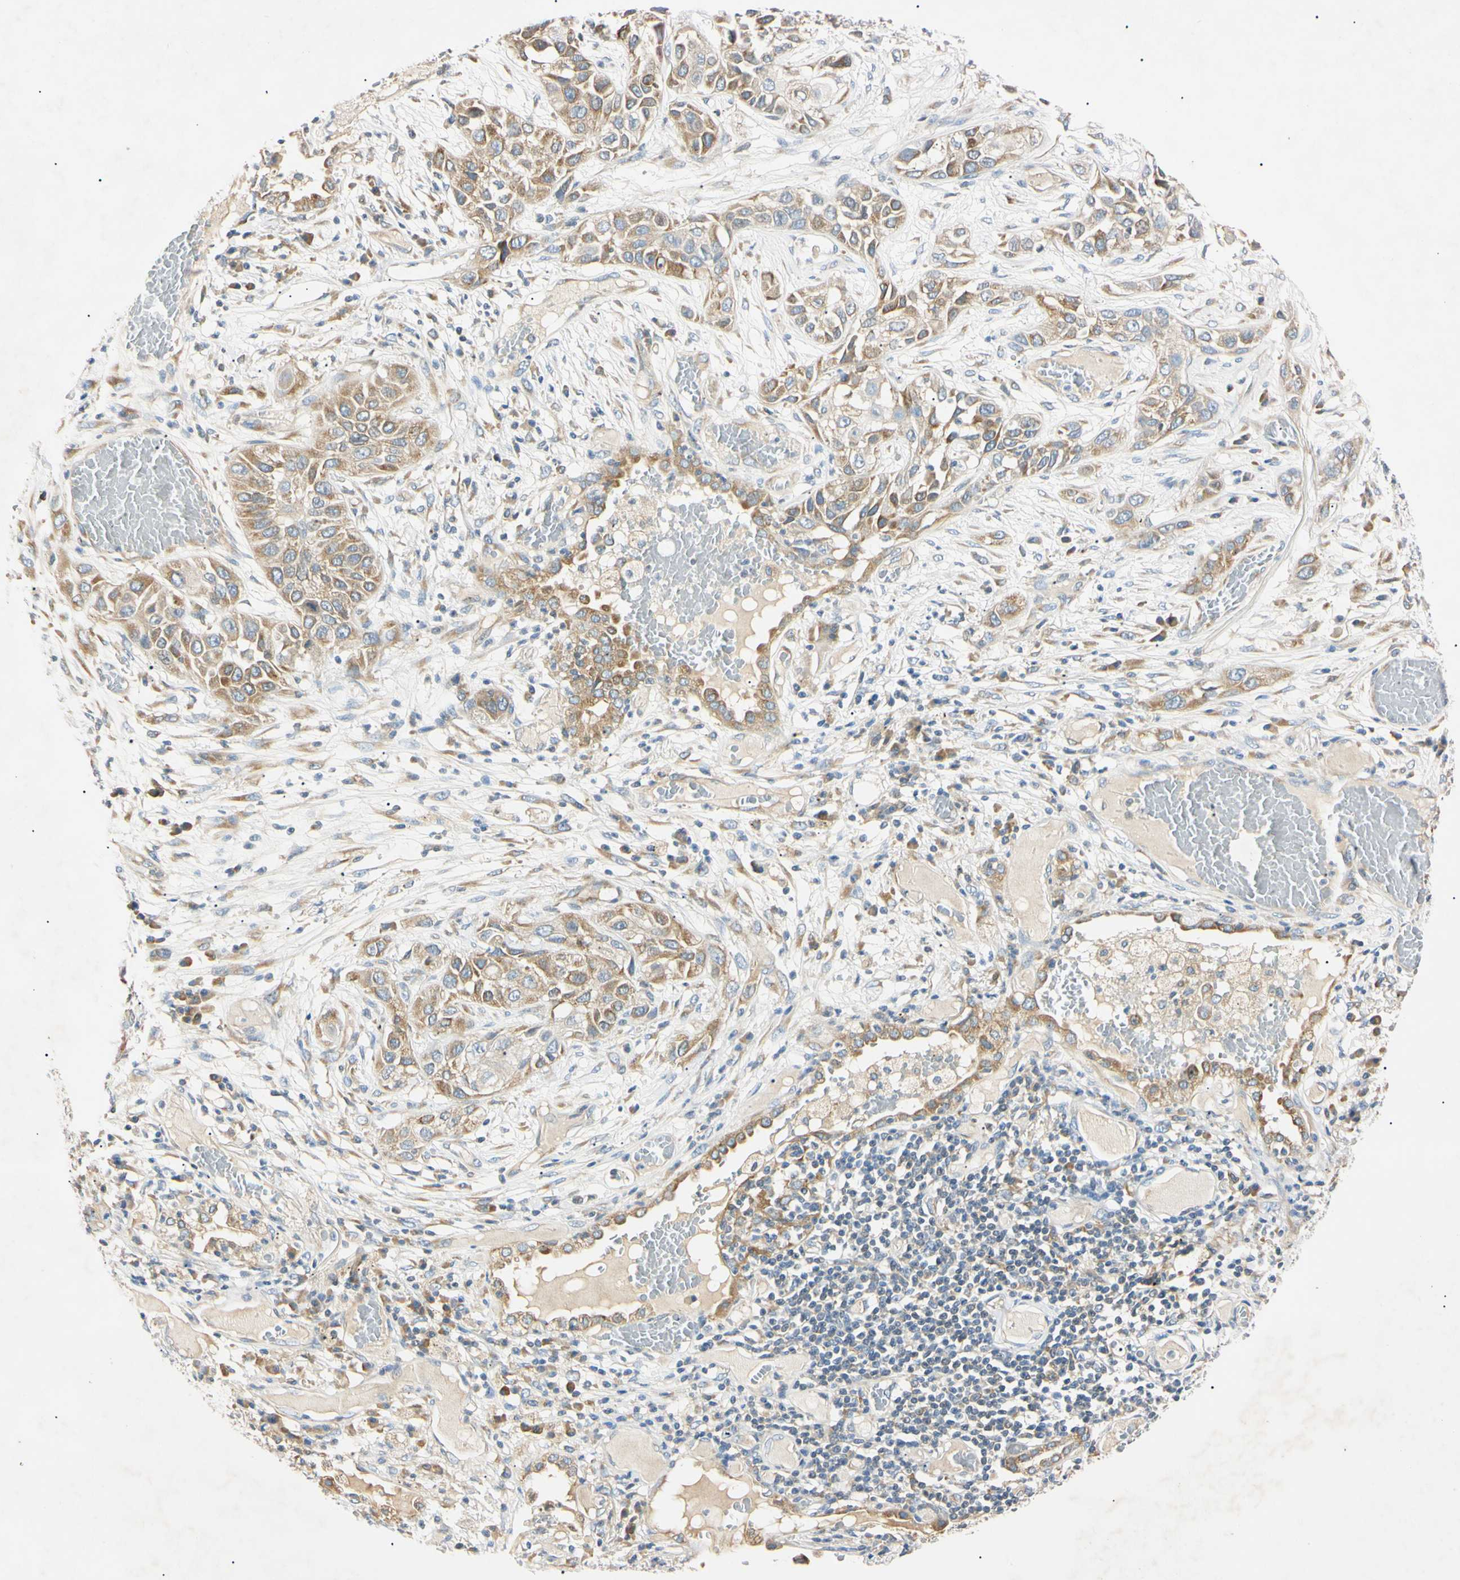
{"staining": {"intensity": "moderate", "quantity": ">75%", "location": "cytoplasmic/membranous"}, "tissue": "lung cancer", "cell_type": "Tumor cells", "image_type": "cancer", "snomed": [{"axis": "morphology", "description": "Squamous cell carcinoma, NOS"}, {"axis": "topography", "description": "Lung"}], "caption": "Immunohistochemistry photomicrograph of neoplastic tissue: human lung squamous cell carcinoma stained using immunohistochemistry (IHC) demonstrates medium levels of moderate protein expression localized specifically in the cytoplasmic/membranous of tumor cells, appearing as a cytoplasmic/membranous brown color.", "gene": "DNAJB12", "patient": {"sex": "male", "age": 71}}